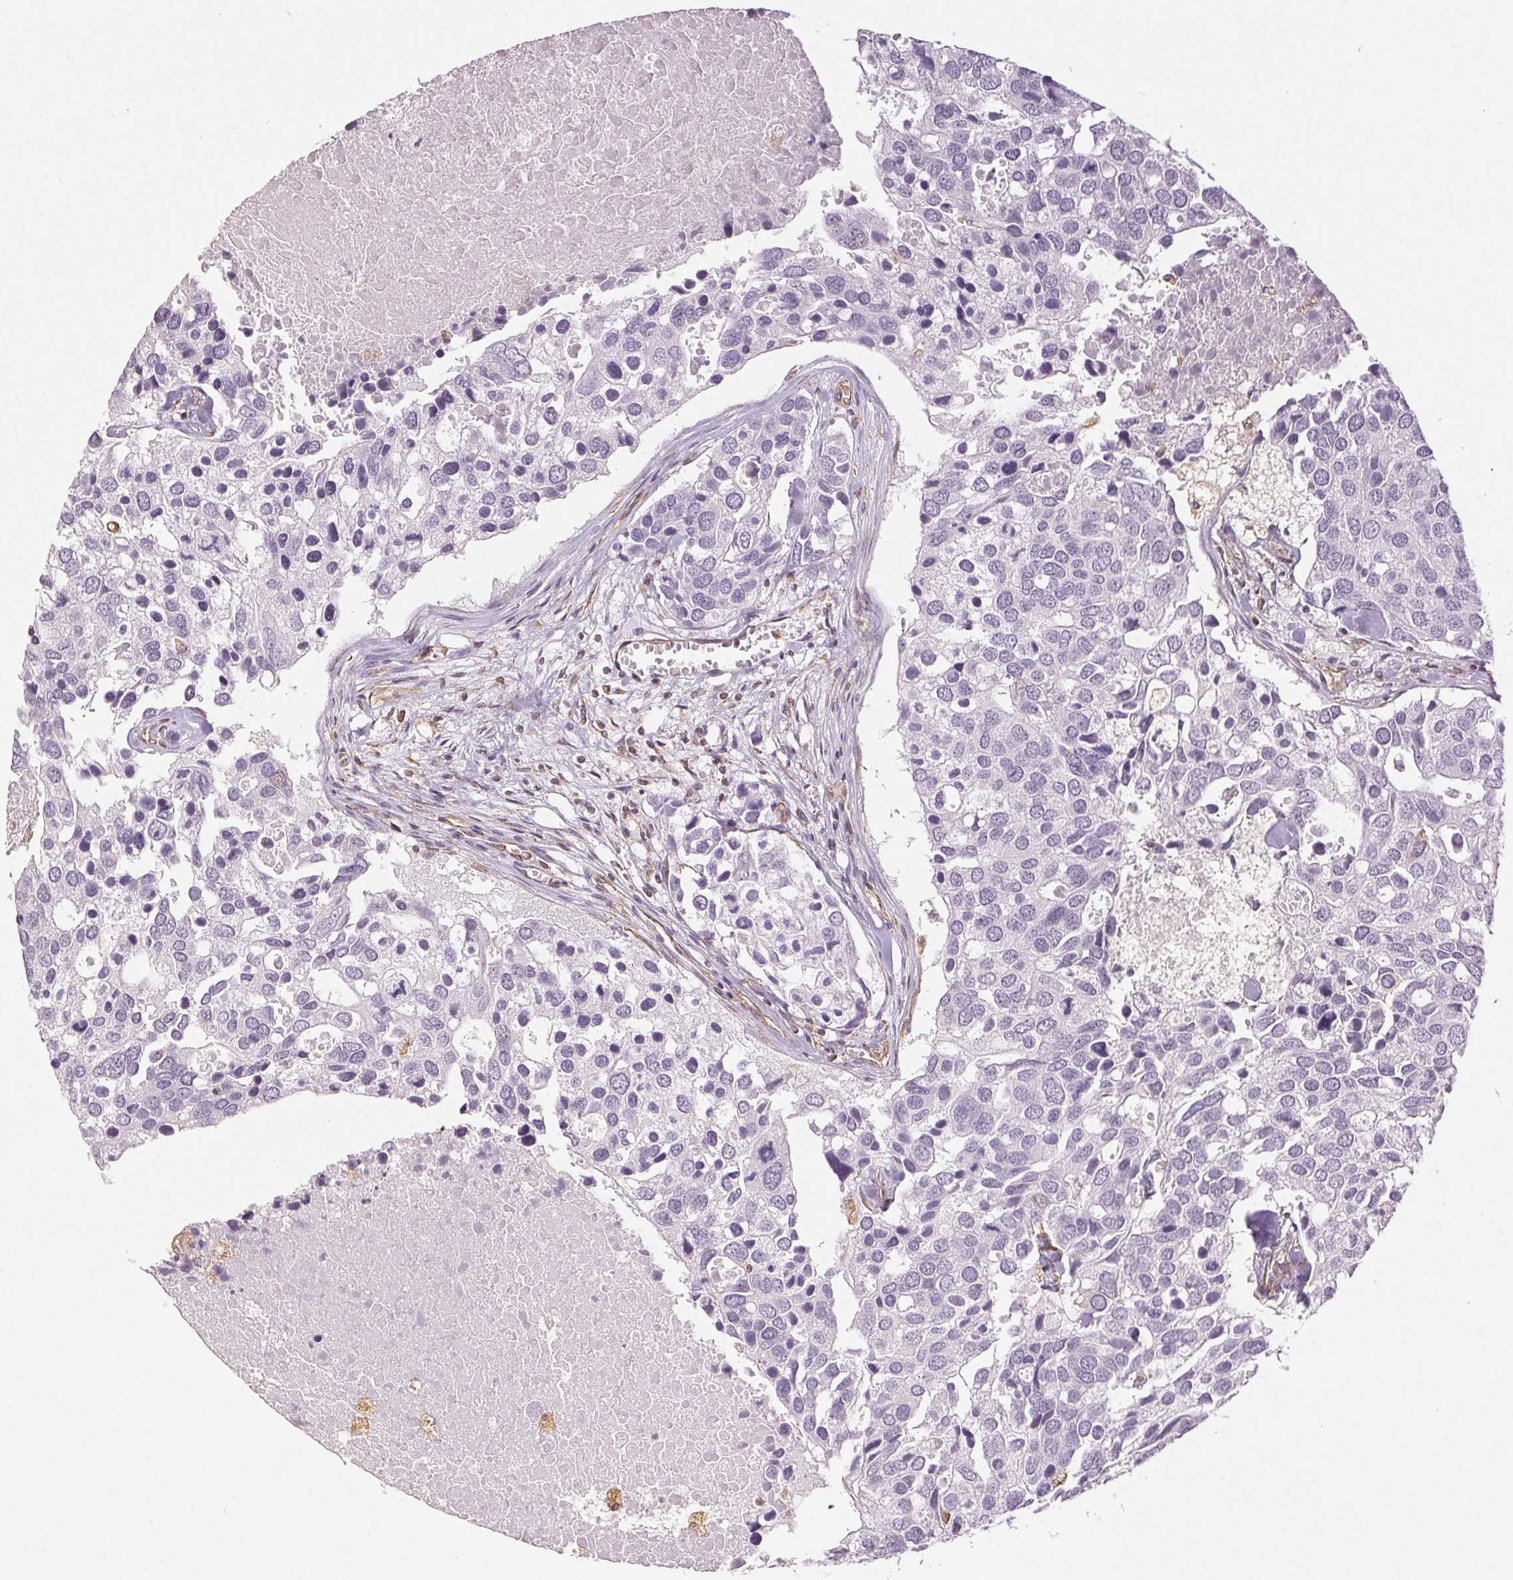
{"staining": {"intensity": "negative", "quantity": "none", "location": "none"}, "tissue": "breast cancer", "cell_type": "Tumor cells", "image_type": "cancer", "snomed": [{"axis": "morphology", "description": "Duct carcinoma"}, {"axis": "topography", "description": "Breast"}], "caption": "A micrograph of breast cancer stained for a protein exhibits no brown staining in tumor cells.", "gene": "COL7A1", "patient": {"sex": "female", "age": 83}}